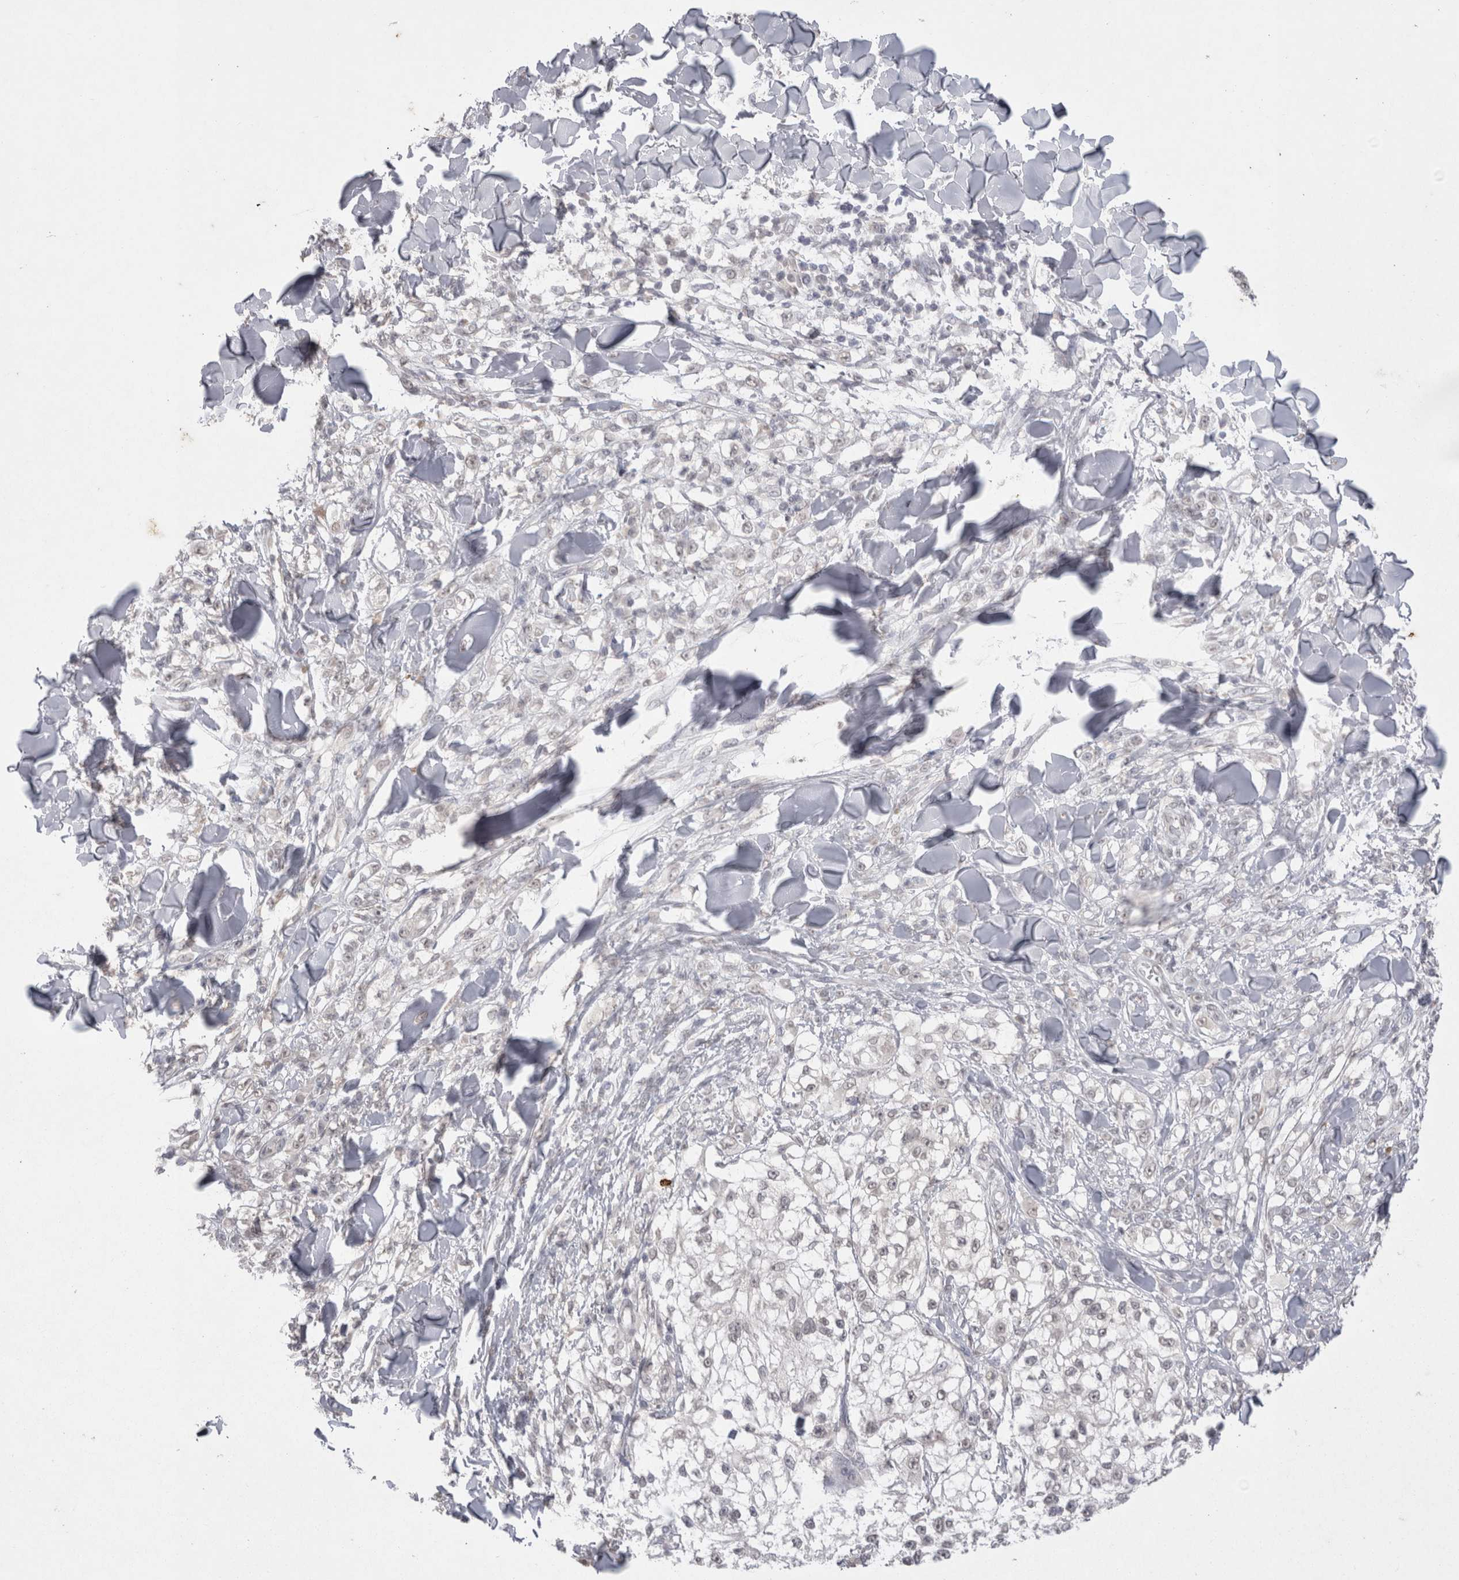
{"staining": {"intensity": "negative", "quantity": "none", "location": "none"}, "tissue": "melanoma", "cell_type": "Tumor cells", "image_type": "cancer", "snomed": [{"axis": "morphology", "description": "Malignant melanoma, NOS"}, {"axis": "topography", "description": "Skin of head"}], "caption": "This is a histopathology image of immunohistochemistry (IHC) staining of malignant melanoma, which shows no staining in tumor cells. (DAB (3,3'-diaminobenzidine) immunohistochemistry (IHC) visualized using brightfield microscopy, high magnification).", "gene": "DDX4", "patient": {"sex": "male", "age": 83}}